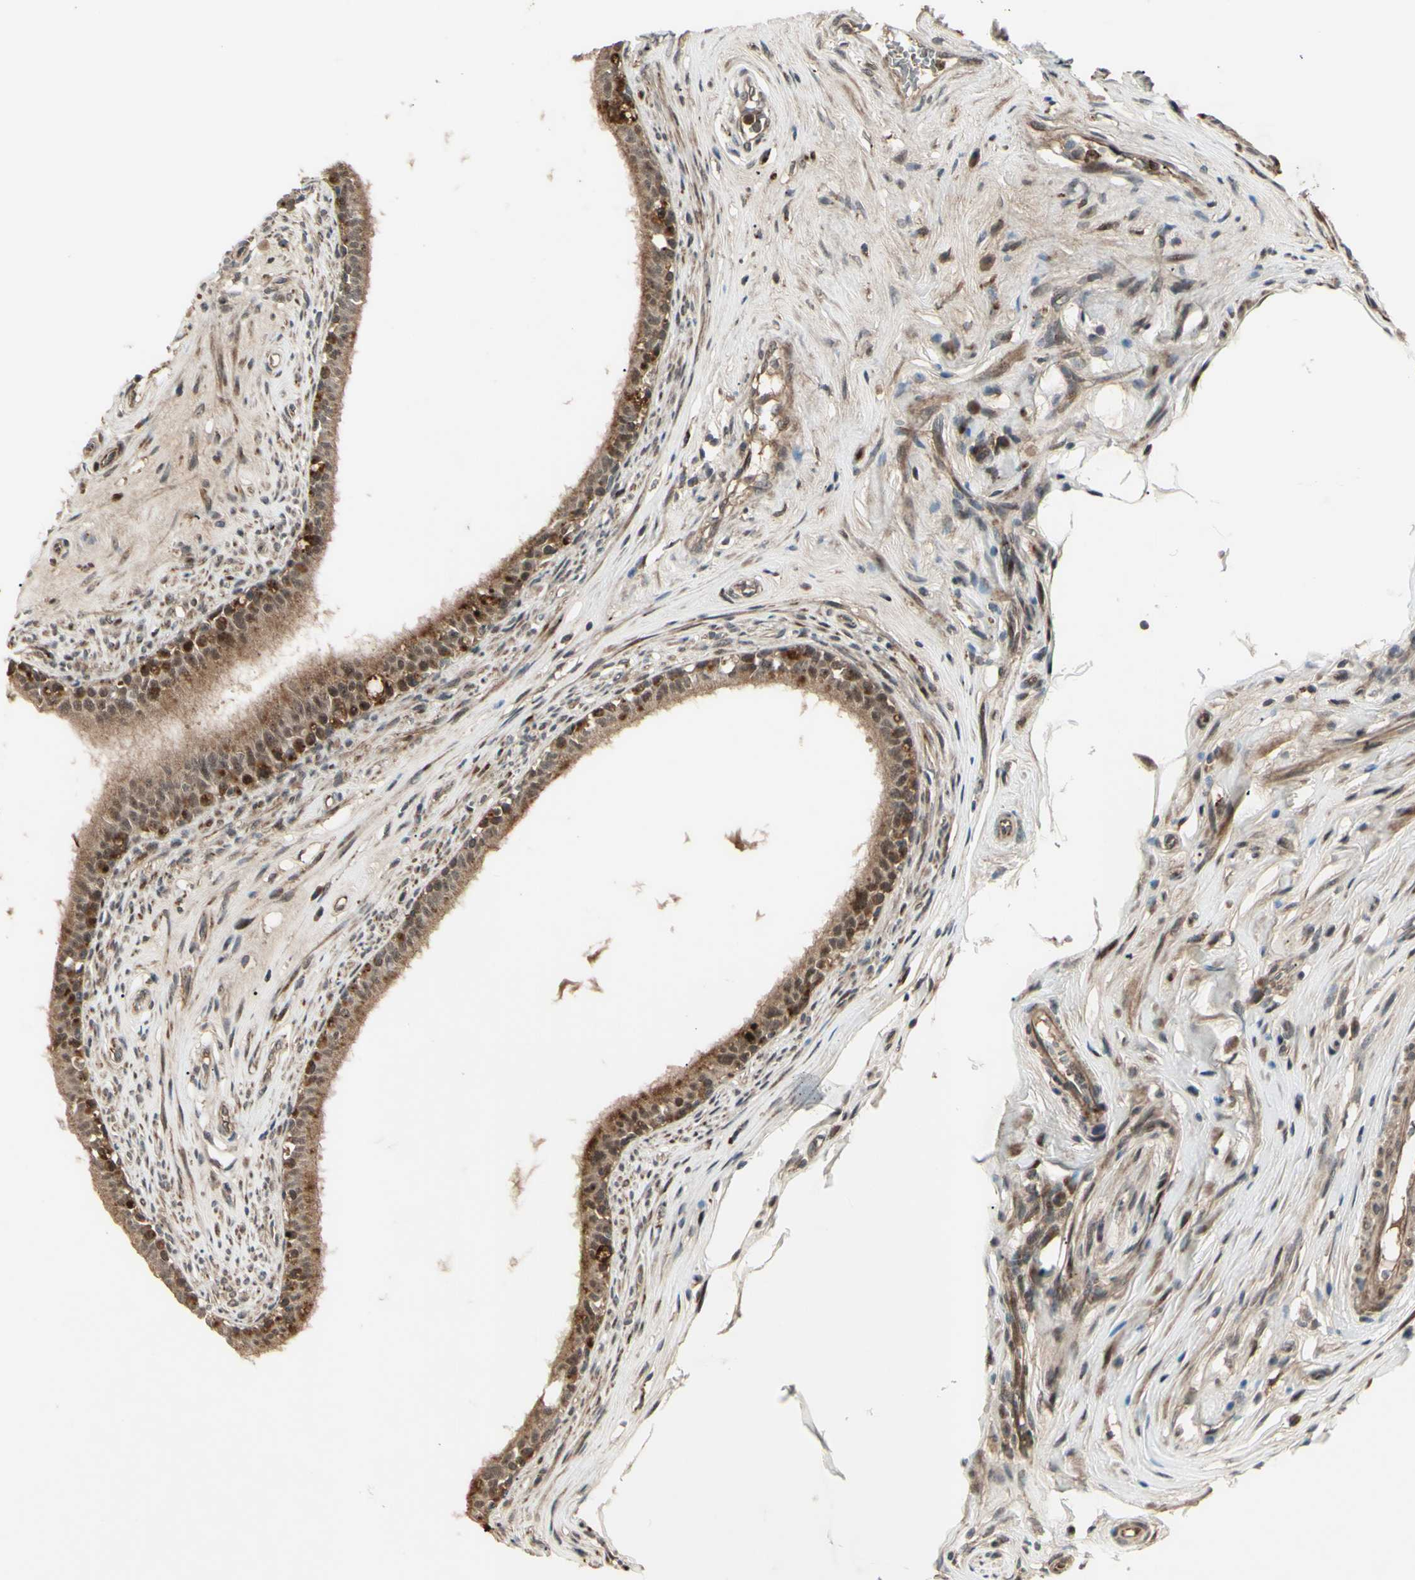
{"staining": {"intensity": "moderate", "quantity": ">75%", "location": "cytoplasmic/membranous,nuclear"}, "tissue": "epididymis", "cell_type": "Glandular cells", "image_type": "normal", "snomed": [{"axis": "morphology", "description": "Normal tissue, NOS"}, {"axis": "morphology", "description": "Inflammation, NOS"}, {"axis": "topography", "description": "Epididymis"}], "caption": "Moderate cytoplasmic/membranous,nuclear protein positivity is identified in about >75% of glandular cells in epididymis.", "gene": "MLF2", "patient": {"sex": "male", "age": 84}}